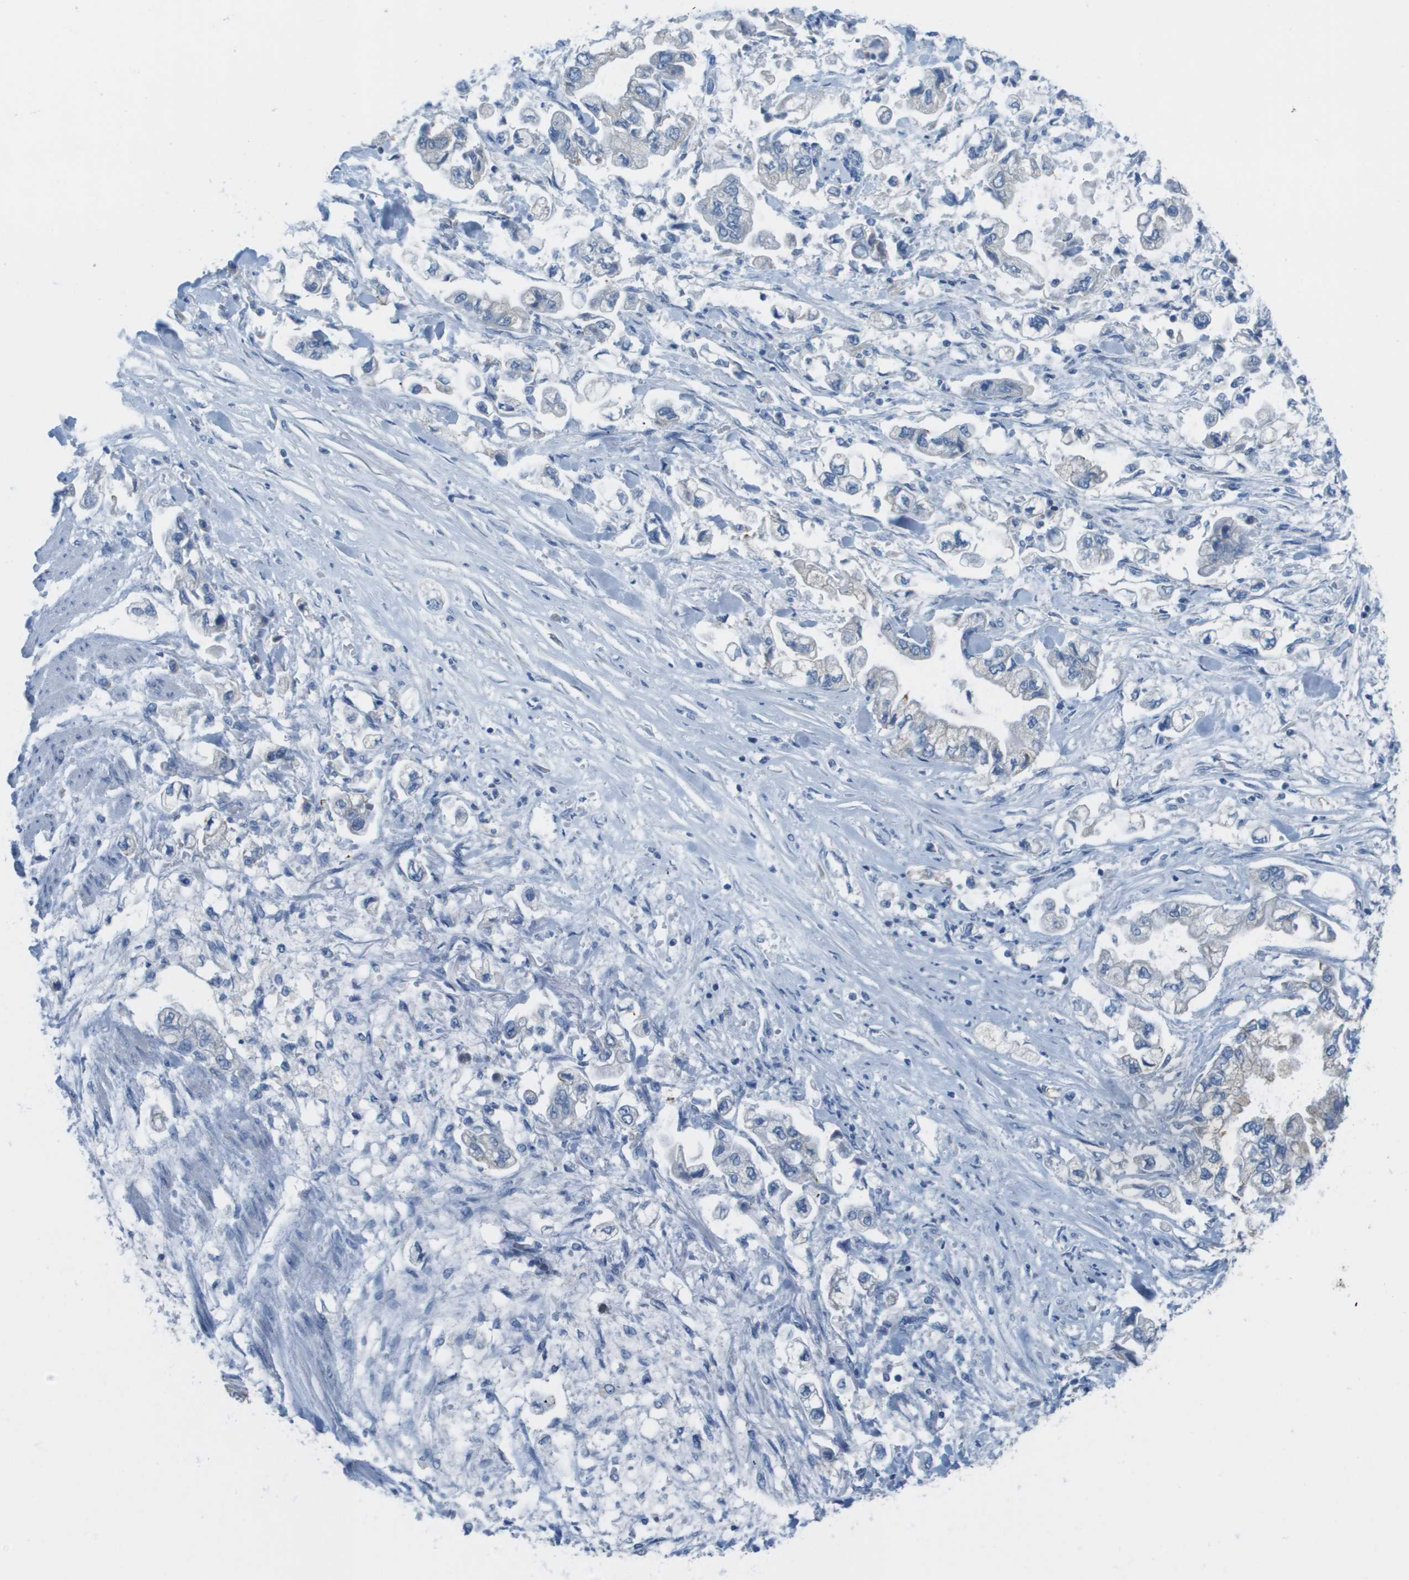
{"staining": {"intensity": "negative", "quantity": "none", "location": "none"}, "tissue": "stomach cancer", "cell_type": "Tumor cells", "image_type": "cancer", "snomed": [{"axis": "morphology", "description": "Normal tissue, NOS"}, {"axis": "morphology", "description": "Adenocarcinoma, NOS"}, {"axis": "topography", "description": "Stomach"}], "caption": "A photomicrograph of stomach cancer (adenocarcinoma) stained for a protein displays no brown staining in tumor cells.", "gene": "PTGDR2", "patient": {"sex": "male", "age": 62}}